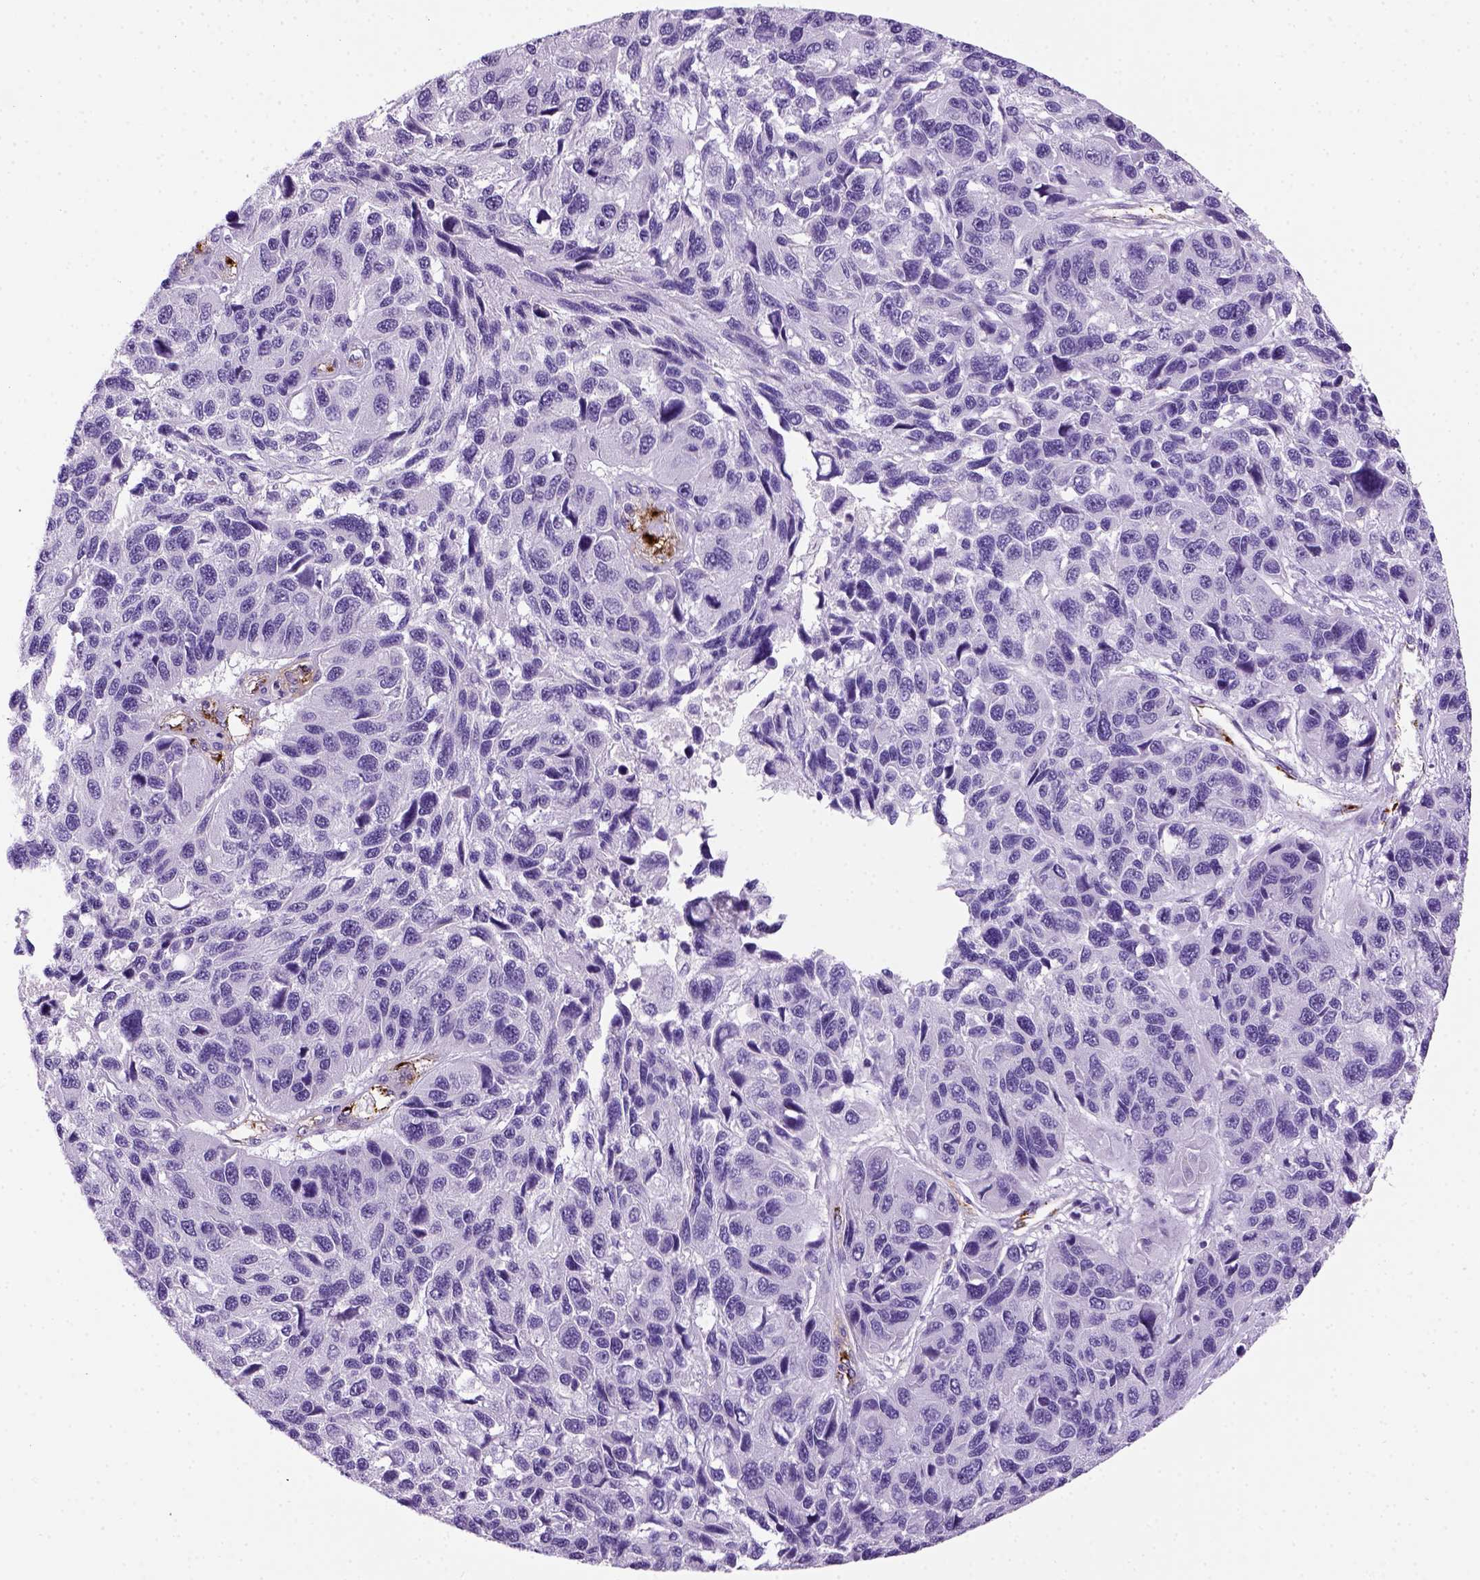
{"staining": {"intensity": "negative", "quantity": "none", "location": "none"}, "tissue": "melanoma", "cell_type": "Tumor cells", "image_type": "cancer", "snomed": [{"axis": "morphology", "description": "Malignant melanoma, NOS"}, {"axis": "topography", "description": "Skin"}], "caption": "Immunohistochemistry of human melanoma demonstrates no positivity in tumor cells.", "gene": "VWF", "patient": {"sex": "male", "age": 53}}